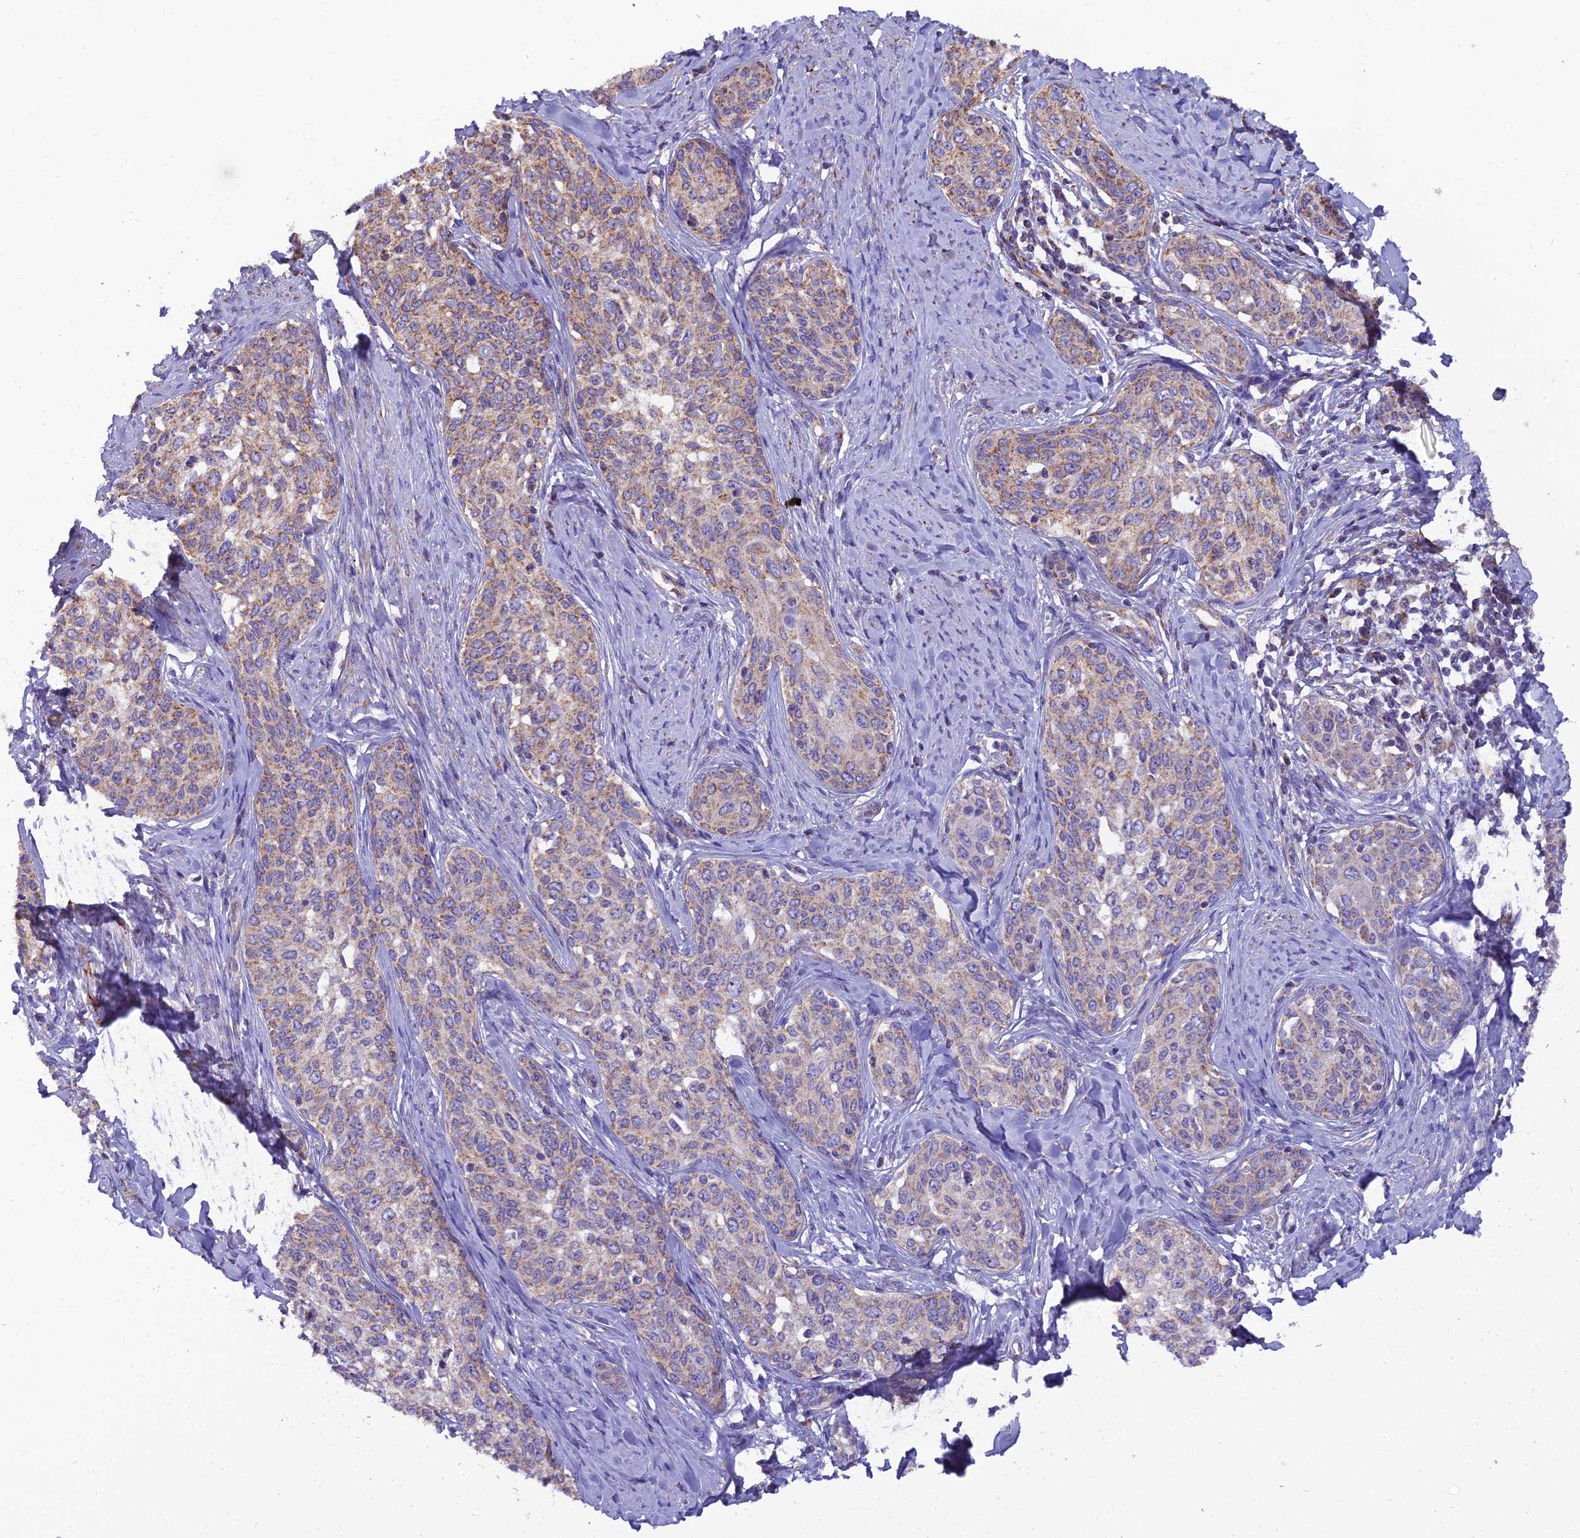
{"staining": {"intensity": "moderate", "quantity": "<25%", "location": "cytoplasmic/membranous"}, "tissue": "cervical cancer", "cell_type": "Tumor cells", "image_type": "cancer", "snomed": [{"axis": "morphology", "description": "Squamous cell carcinoma, NOS"}, {"axis": "morphology", "description": "Adenocarcinoma, NOS"}, {"axis": "topography", "description": "Cervix"}], "caption": "Human cervical cancer stained with a protein marker shows moderate staining in tumor cells.", "gene": "GPD1", "patient": {"sex": "female", "age": 52}}